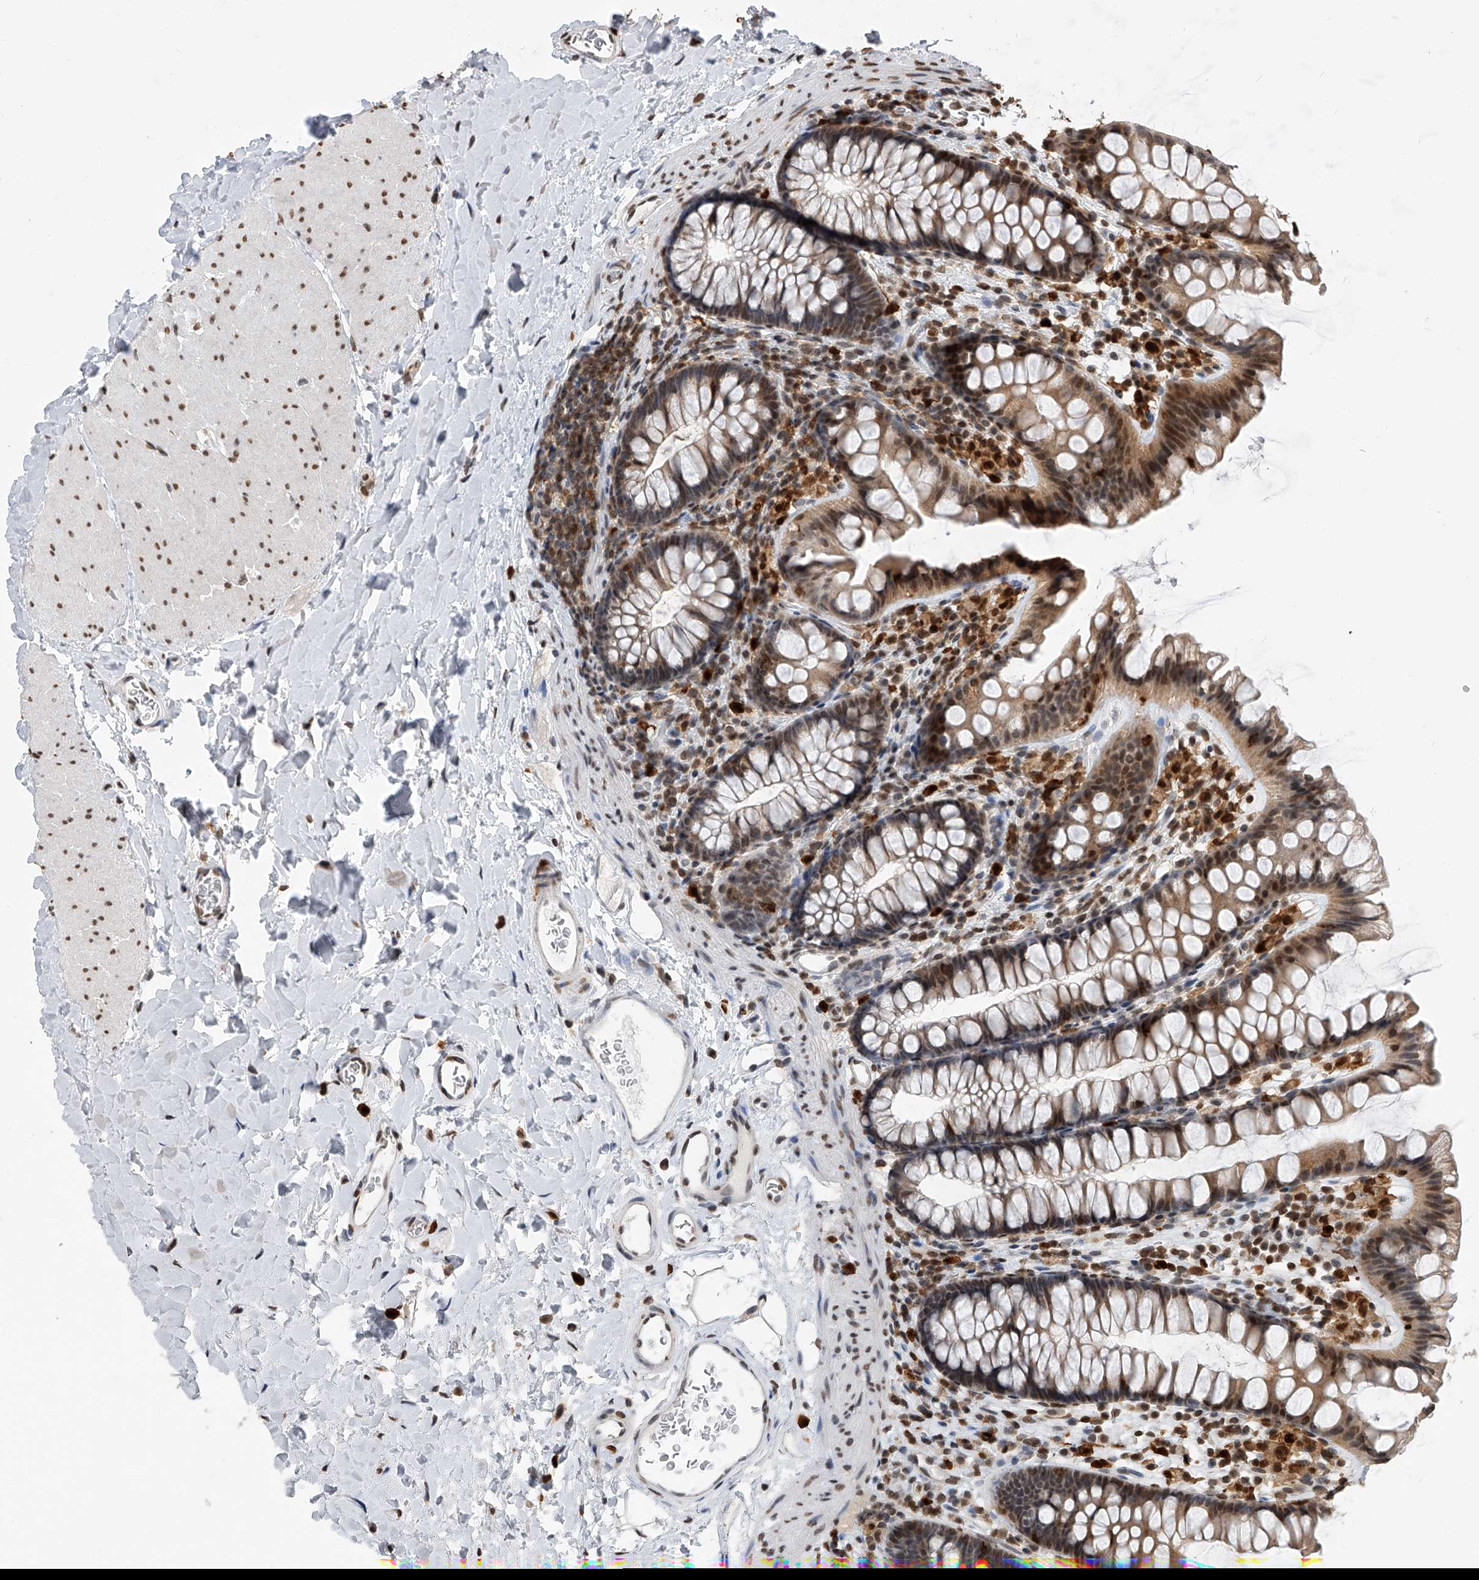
{"staining": {"intensity": "moderate", "quantity": "25%-75%", "location": "nuclear"}, "tissue": "colon", "cell_type": "Endothelial cells", "image_type": "normal", "snomed": [{"axis": "morphology", "description": "Normal tissue, NOS"}, {"axis": "topography", "description": "Colon"}], "caption": "Immunohistochemistry (DAB) staining of benign human colon exhibits moderate nuclear protein staining in about 25%-75% of endothelial cells. The staining was performed using DAB (3,3'-diaminobenzidine), with brown indicating positive protein expression. Nuclei are stained blue with hematoxylin.", "gene": "CFAP410", "patient": {"sex": "female", "age": 62}}